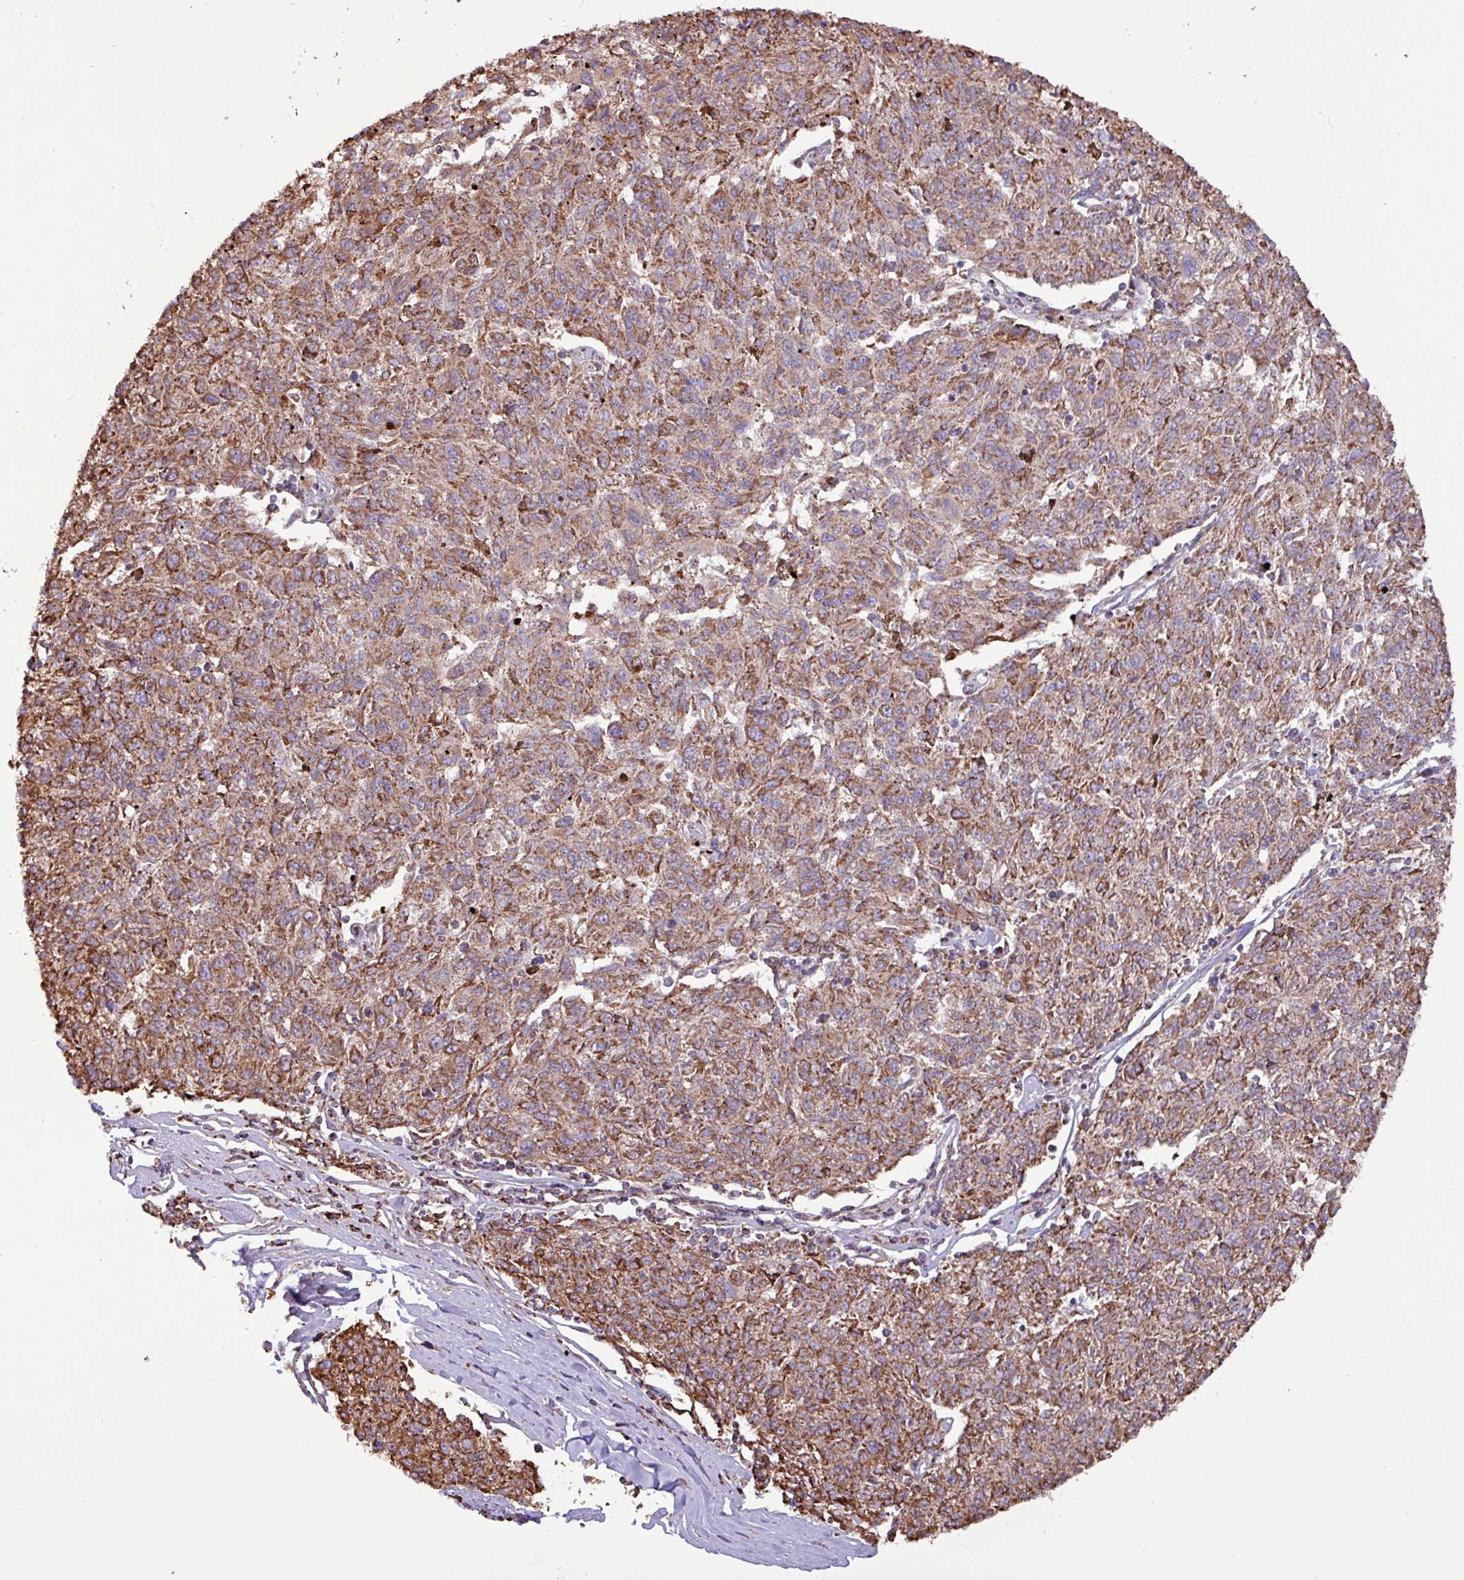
{"staining": {"intensity": "moderate", "quantity": ">75%", "location": "cytoplasmic/membranous"}, "tissue": "melanoma", "cell_type": "Tumor cells", "image_type": "cancer", "snomed": [{"axis": "morphology", "description": "Malignant melanoma, NOS"}, {"axis": "topography", "description": "Skin"}], "caption": "Immunohistochemistry (IHC) of human malignant melanoma demonstrates medium levels of moderate cytoplasmic/membranous expression in approximately >75% of tumor cells. The protein of interest is stained brown, and the nuclei are stained in blue (DAB IHC with brightfield microscopy, high magnification).", "gene": "RTL3", "patient": {"sex": "female", "age": 72}}